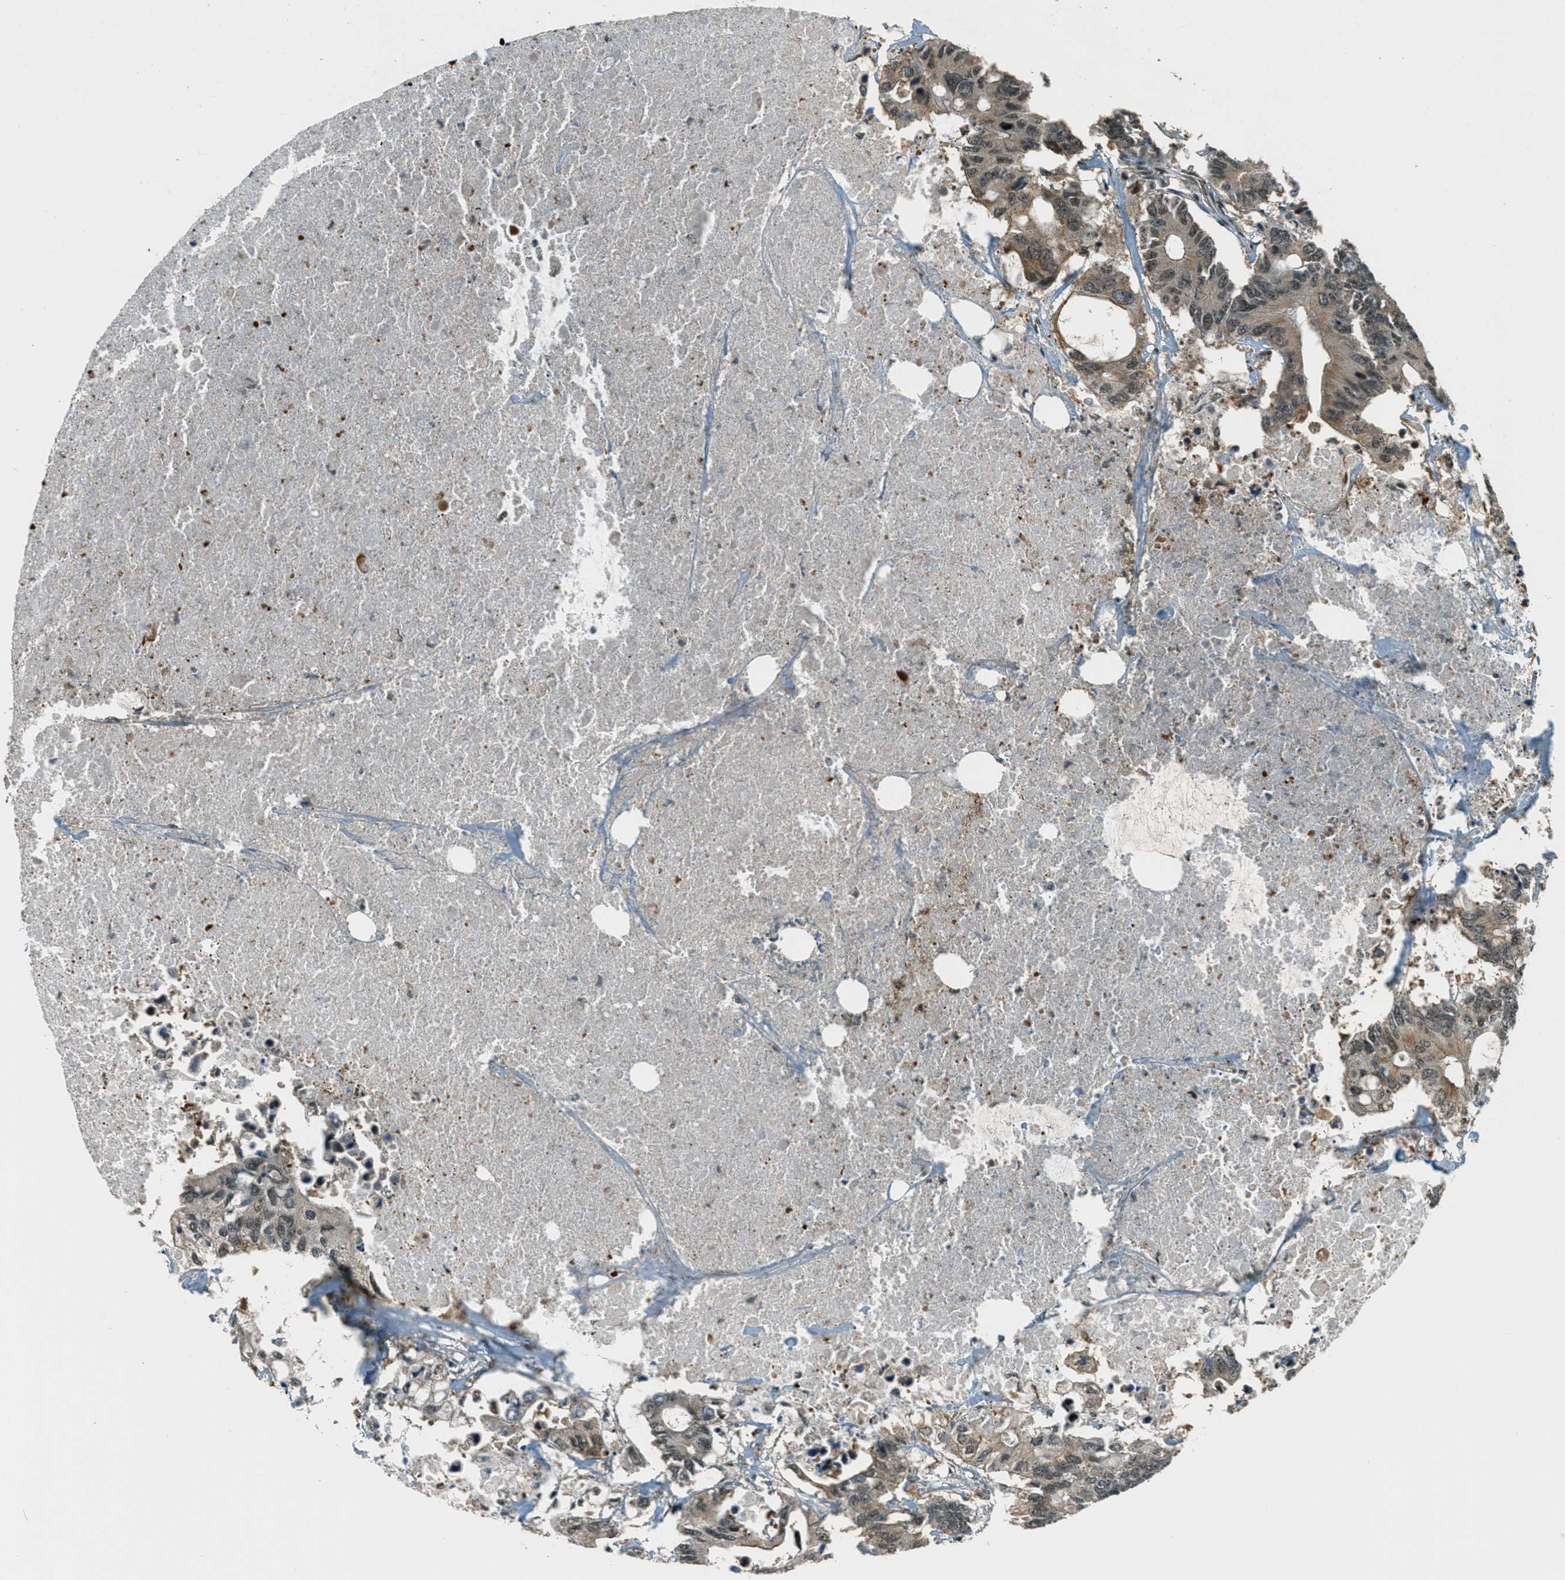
{"staining": {"intensity": "moderate", "quantity": ">75%", "location": "cytoplasmic/membranous,nuclear"}, "tissue": "colorectal cancer", "cell_type": "Tumor cells", "image_type": "cancer", "snomed": [{"axis": "morphology", "description": "Adenocarcinoma, NOS"}, {"axis": "topography", "description": "Colon"}], "caption": "Tumor cells display medium levels of moderate cytoplasmic/membranous and nuclear staining in approximately >75% of cells in colorectal cancer.", "gene": "FOXM1", "patient": {"sex": "male", "age": 71}}